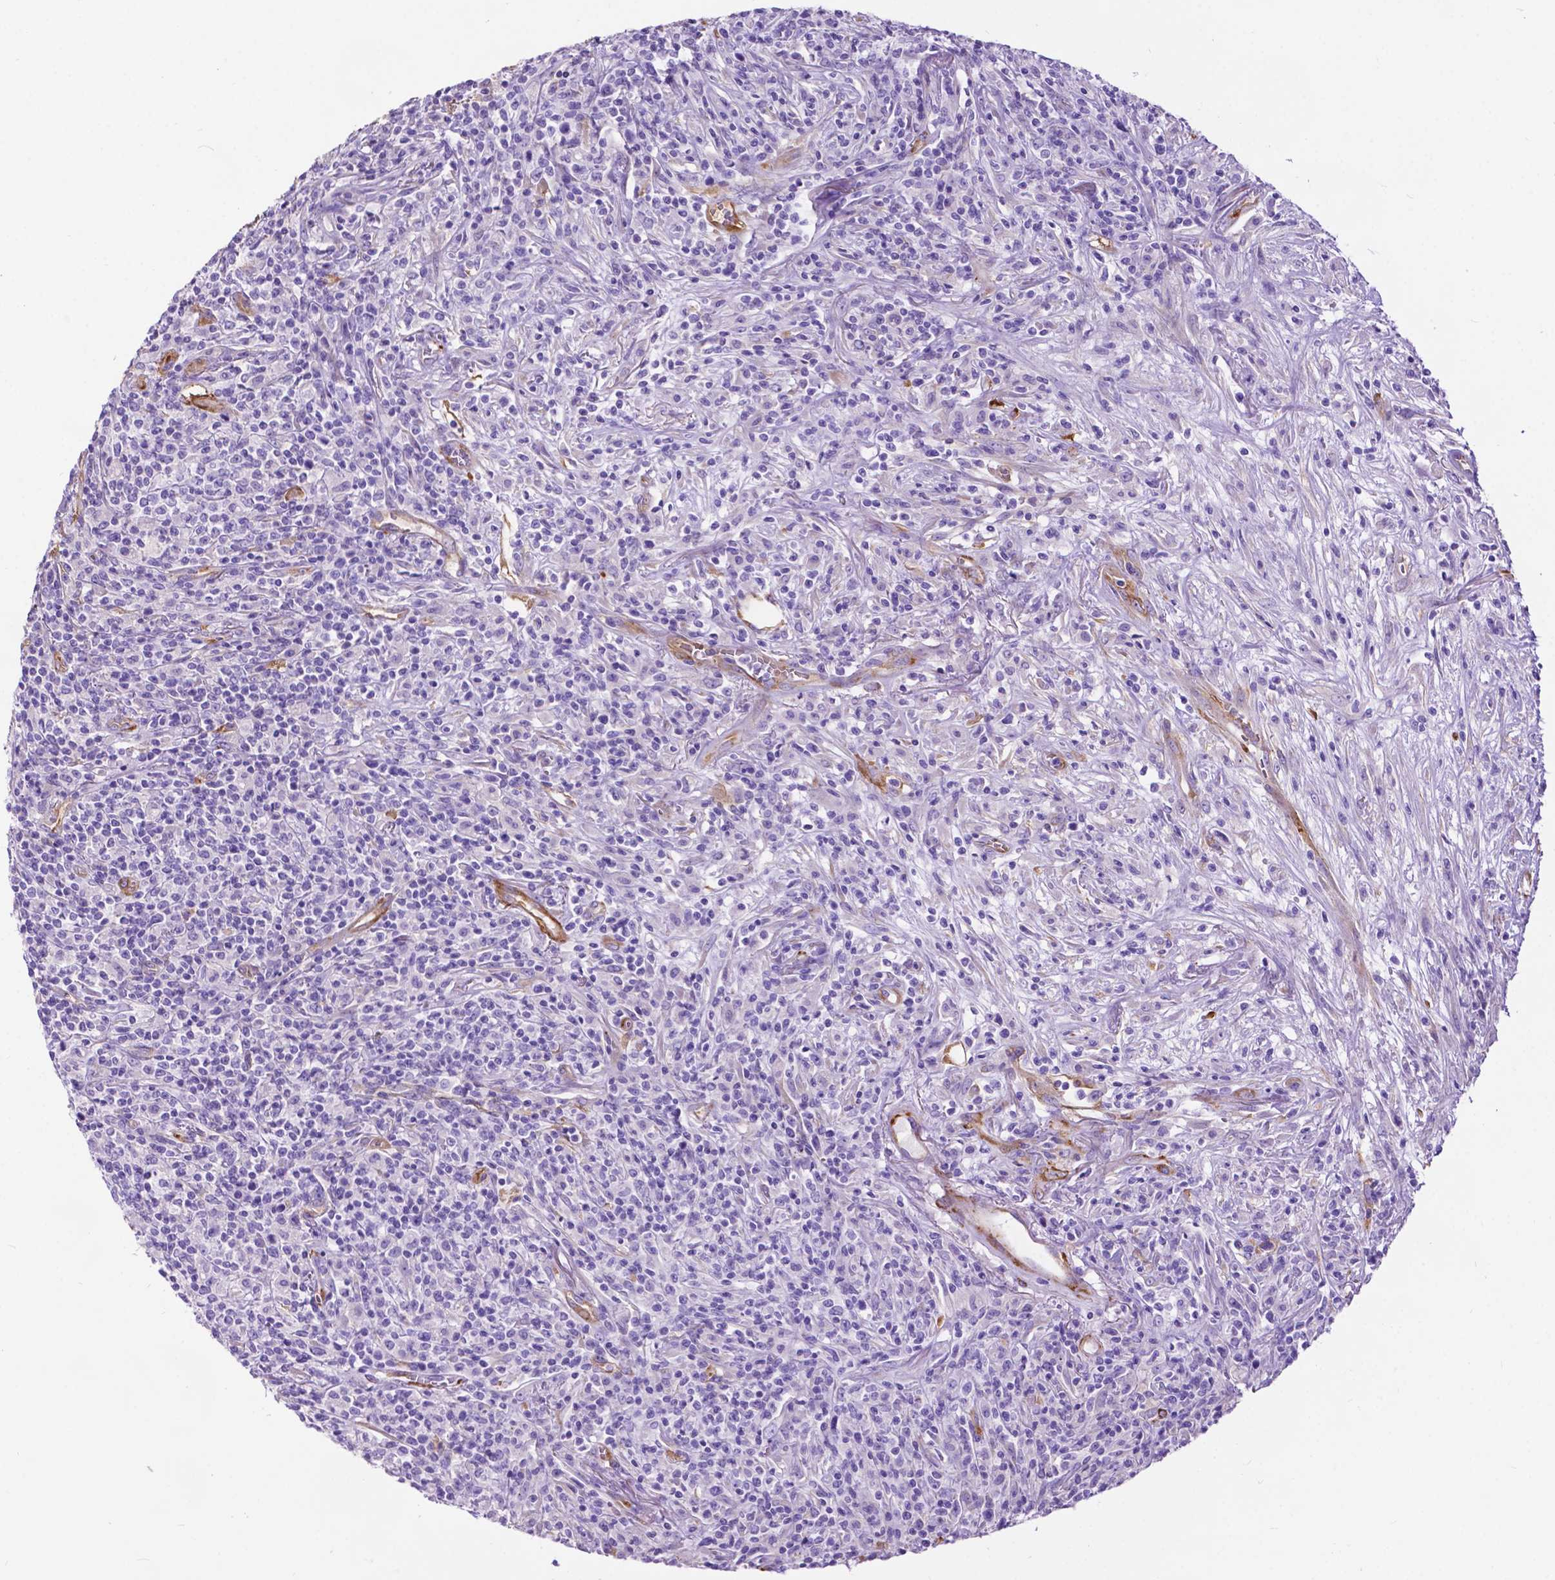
{"staining": {"intensity": "negative", "quantity": "none", "location": "none"}, "tissue": "lymphoma", "cell_type": "Tumor cells", "image_type": "cancer", "snomed": [{"axis": "morphology", "description": "Malignant lymphoma, non-Hodgkin's type, High grade"}, {"axis": "topography", "description": "Lung"}], "caption": "Tumor cells show no significant protein staining in lymphoma.", "gene": "PCDHA12", "patient": {"sex": "male", "age": 79}}